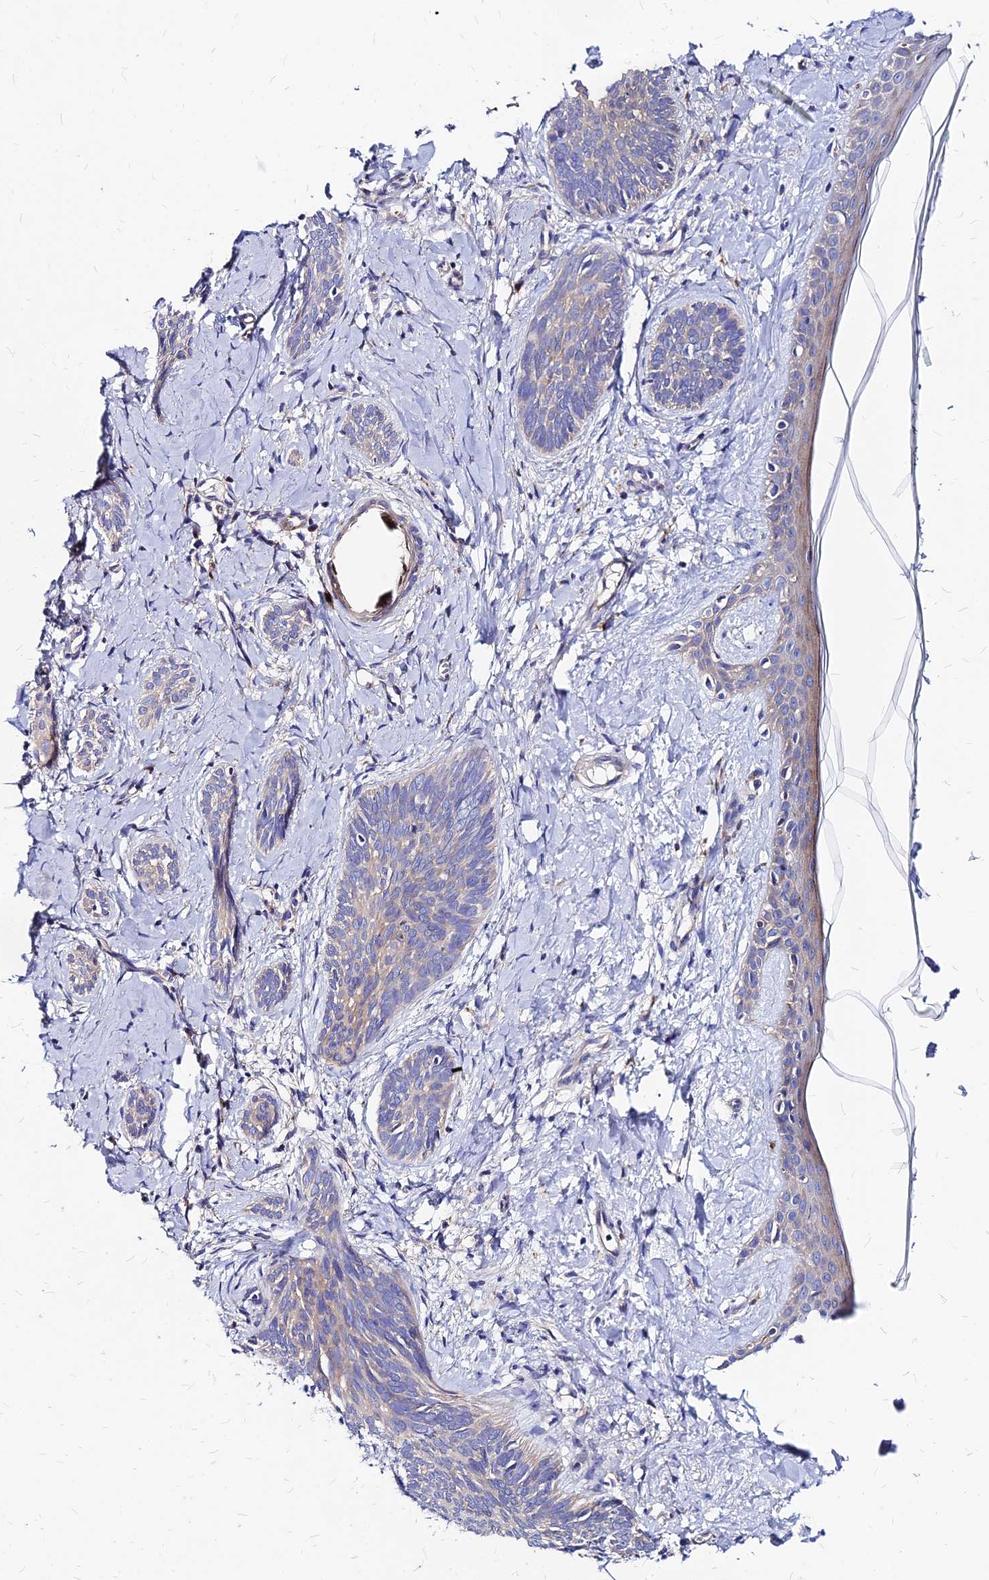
{"staining": {"intensity": "weak", "quantity": "25%-75%", "location": "cytoplasmic/membranous"}, "tissue": "skin cancer", "cell_type": "Tumor cells", "image_type": "cancer", "snomed": [{"axis": "morphology", "description": "Basal cell carcinoma"}, {"axis": "topography", "description": "Skin"}], "caption": "There is low levels of weak cytoplasmic/membranous staining in tumor cells of skin cancer, as demonstrated by immunohistochemical staining (brown color).", "gene": "COMMD10", "patient": {"sex": "female", "age": 81}}